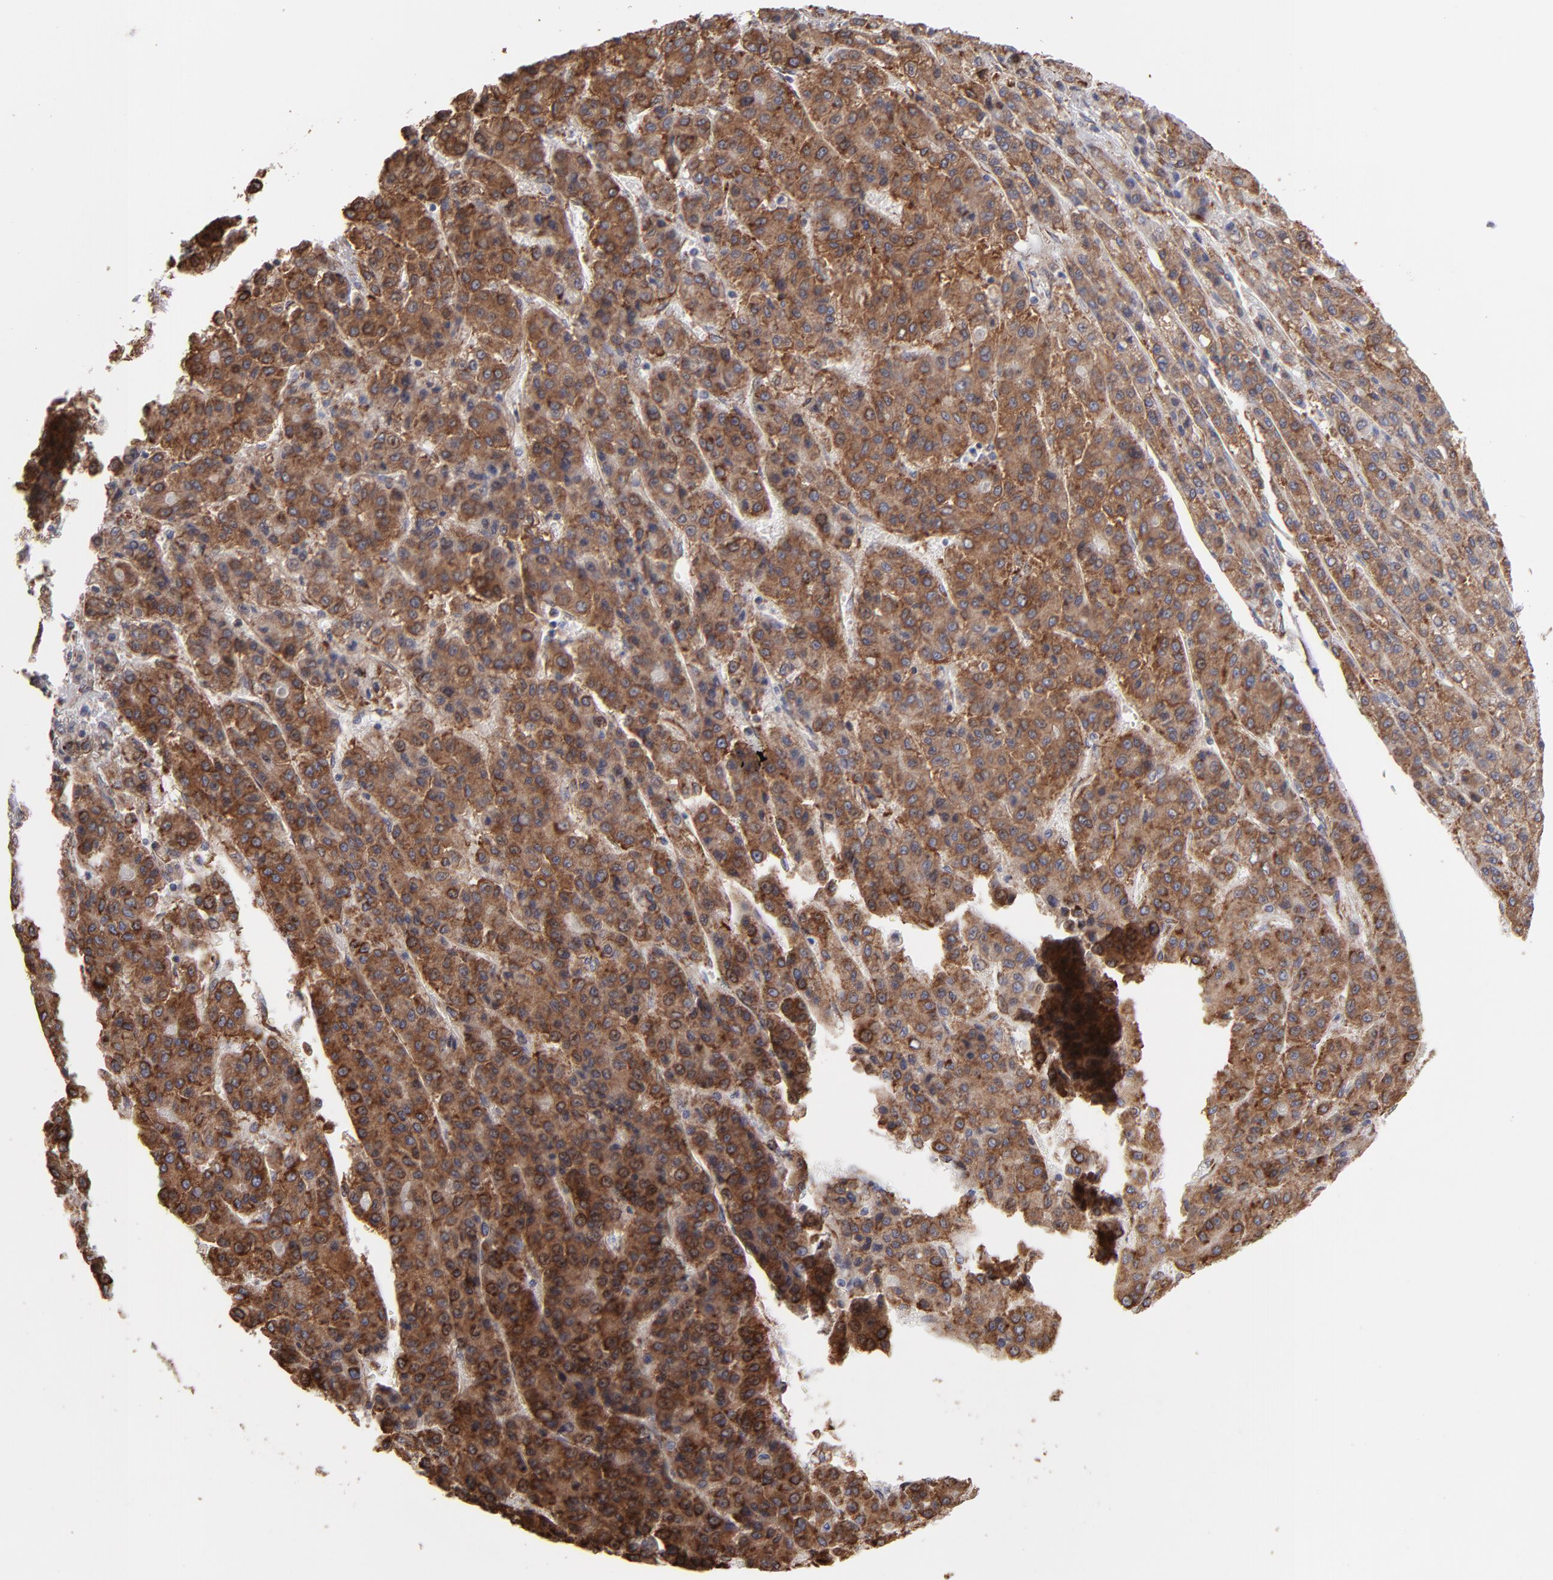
{"staining": {"intensity": "strong", "quantity": ">75%", "location": "cytoplasmic/membranous"}, "tissue": "liver cancer", "cell_type": "Tumor cells", "image_type": "cancer", "snomed": [{"axis": "morphology", "description": "Carcinoma, Hepatocellular, NOS"}, {"axis": "topography", "description": "Liver"}], "caption": "Immunohistochemistry (DAB) staining of human liver hepatocellular carcinoma demonstrates strong cytoplasmic/membranous protein staining in about >75% of tumor cells.", "gene": "KTN1", "patient": {"sex": "male", "age": 70}}